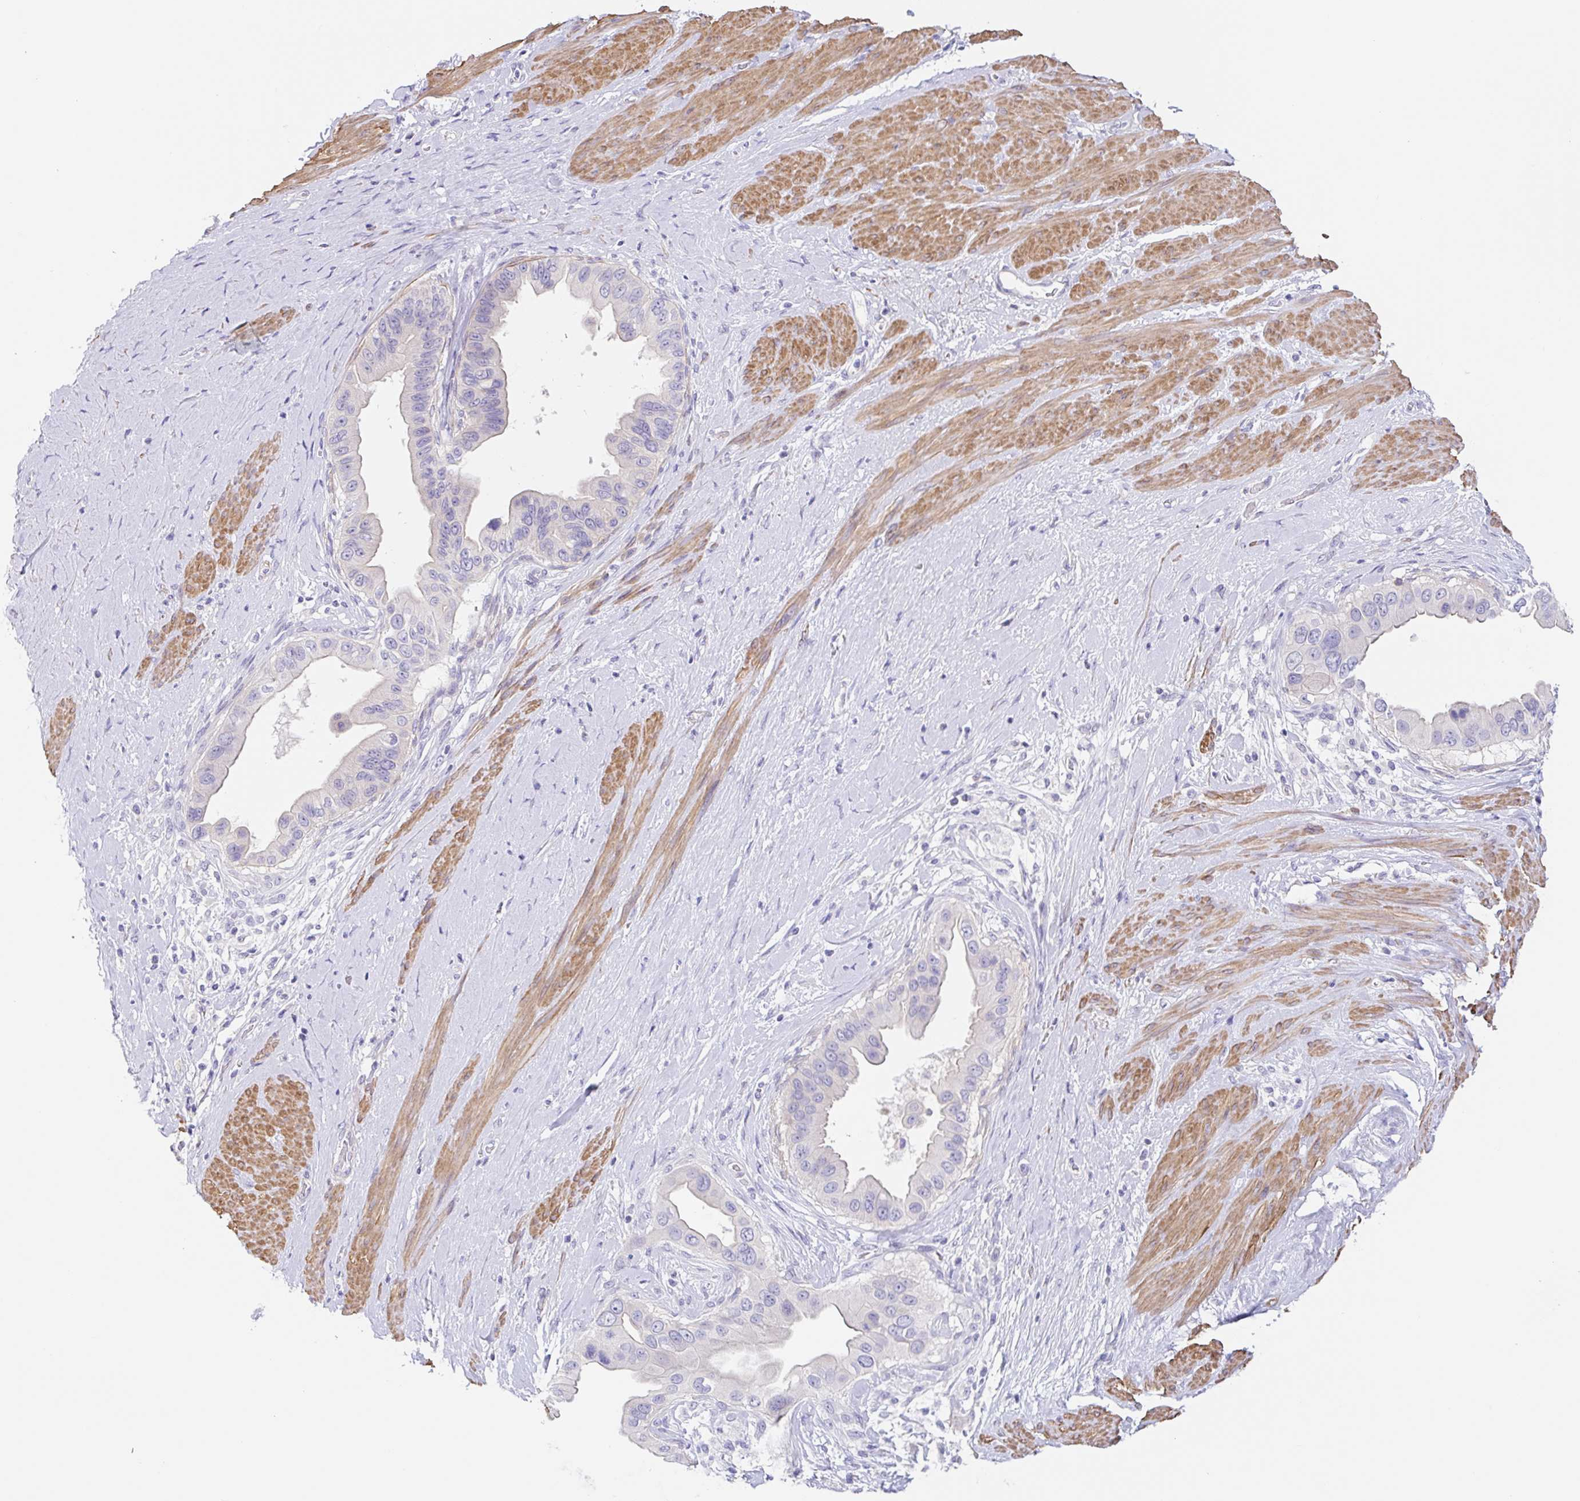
{"staining": {"intensity": "negative", "quantity": "none", "location": "none"}, "tissue": "pancreatic cancer", "cell_type": "Tumor cells", "image_type": "cancer", "snomed": [{"axis": "morphology", "description": "Adenocarcinoma, NOS"}, {"axis": "topography", "description": "Pancreas"}], "caption": "A histopathology image of human pancreatic cancer is negative for staining in tumor cells.", "gene": "DCAF17", "patient": {"sex": "female", "age": 56}}